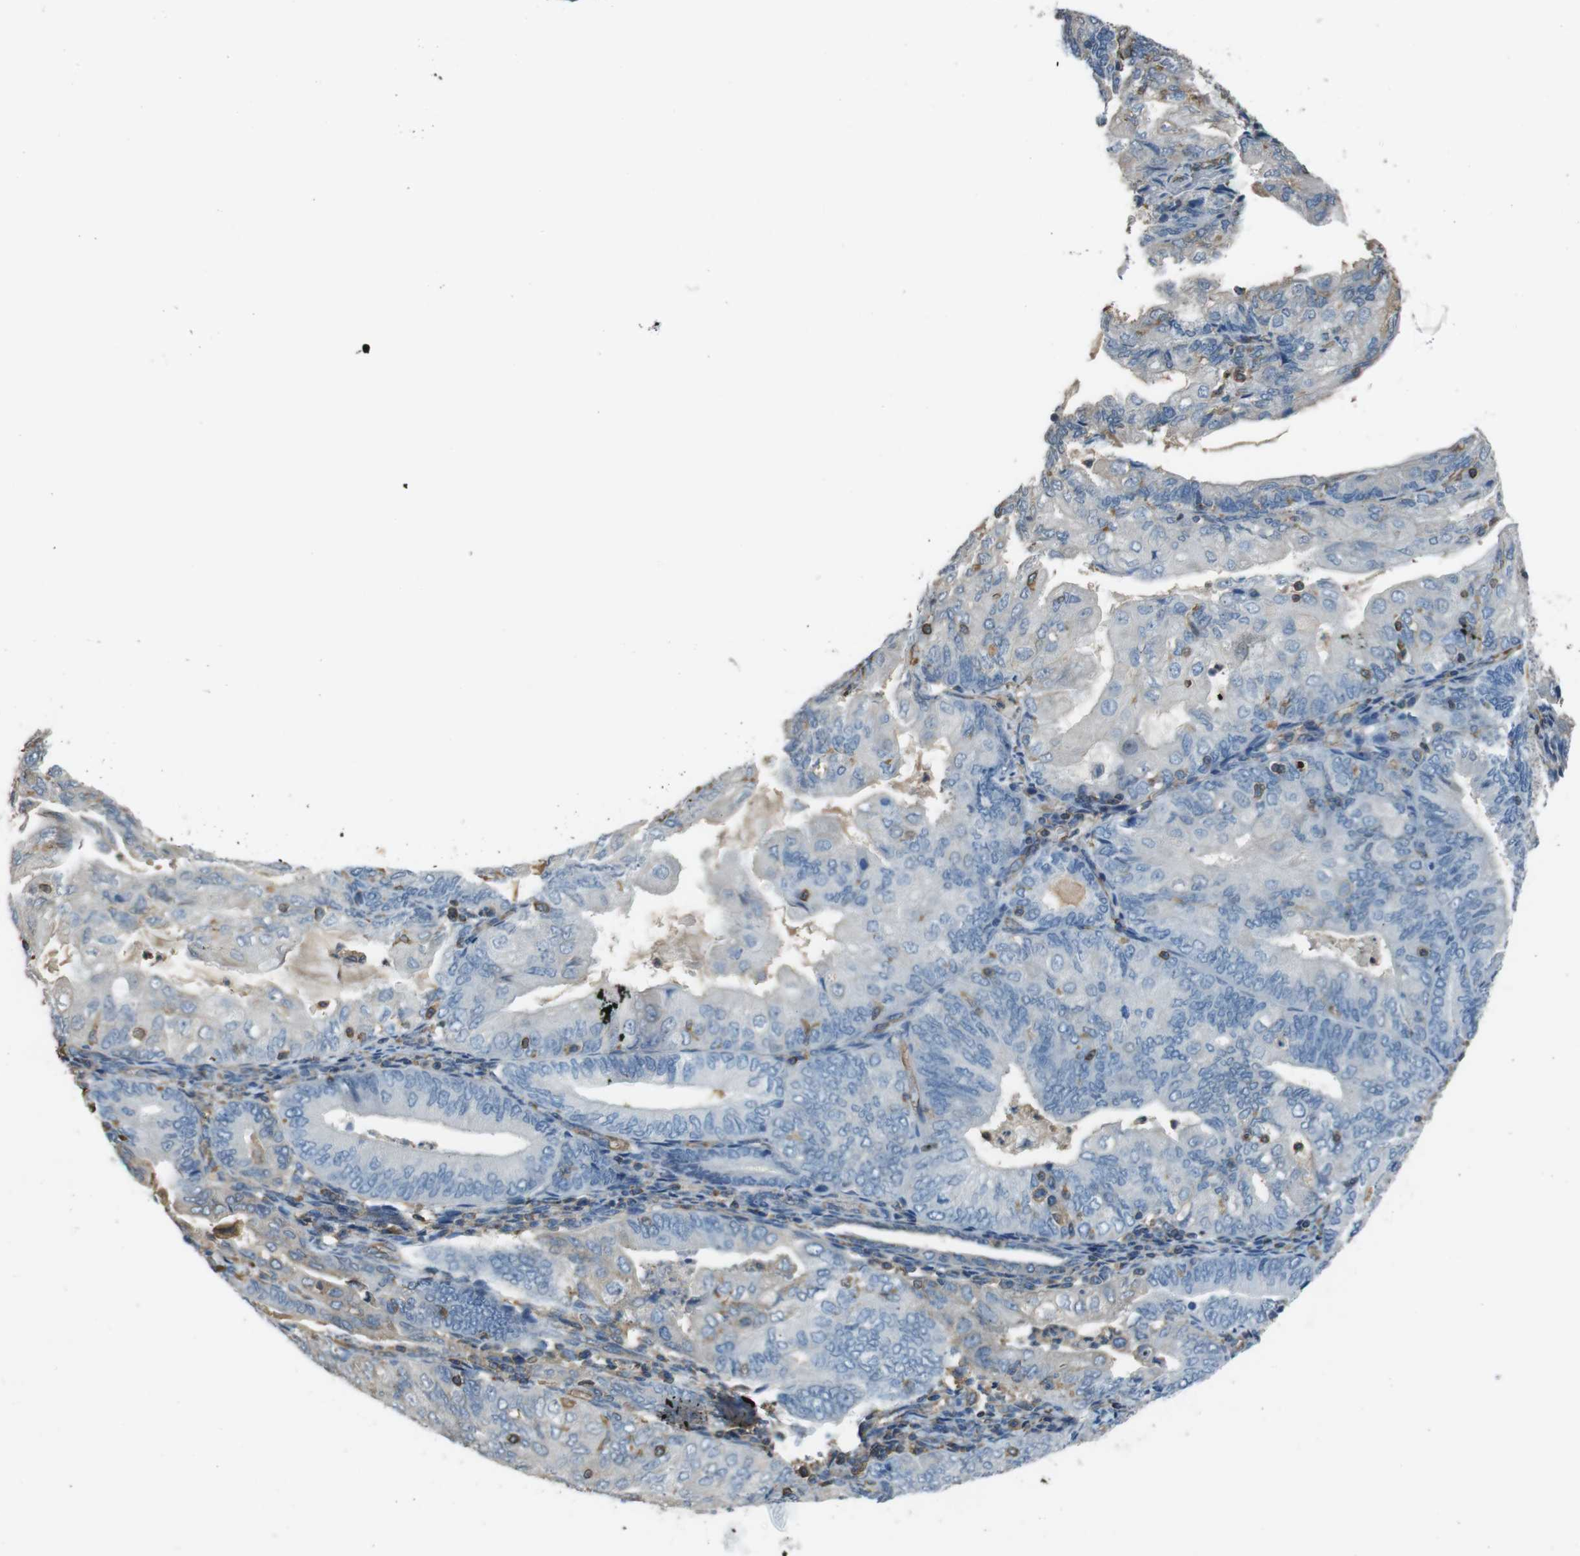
{"staining": {"intensity": "negative", "quantity": "none", "location": "none"}, "tissue": "endometrial cancer", "cell_type": "Tumor cells", "image_type": "cancer", "snomed": [{"axis": "morphology", "description": "Adenocarcinoma, NOS"}, {"axis": "topography", "description": "Endometrium"}], "caption": "Endometrial cancer (adenocarcinoma) was stained to show a protein in brown. There is no significant staining in tumor cells.", "gene": "FCAR", "patient": {"sex": "female", "age": 81}}